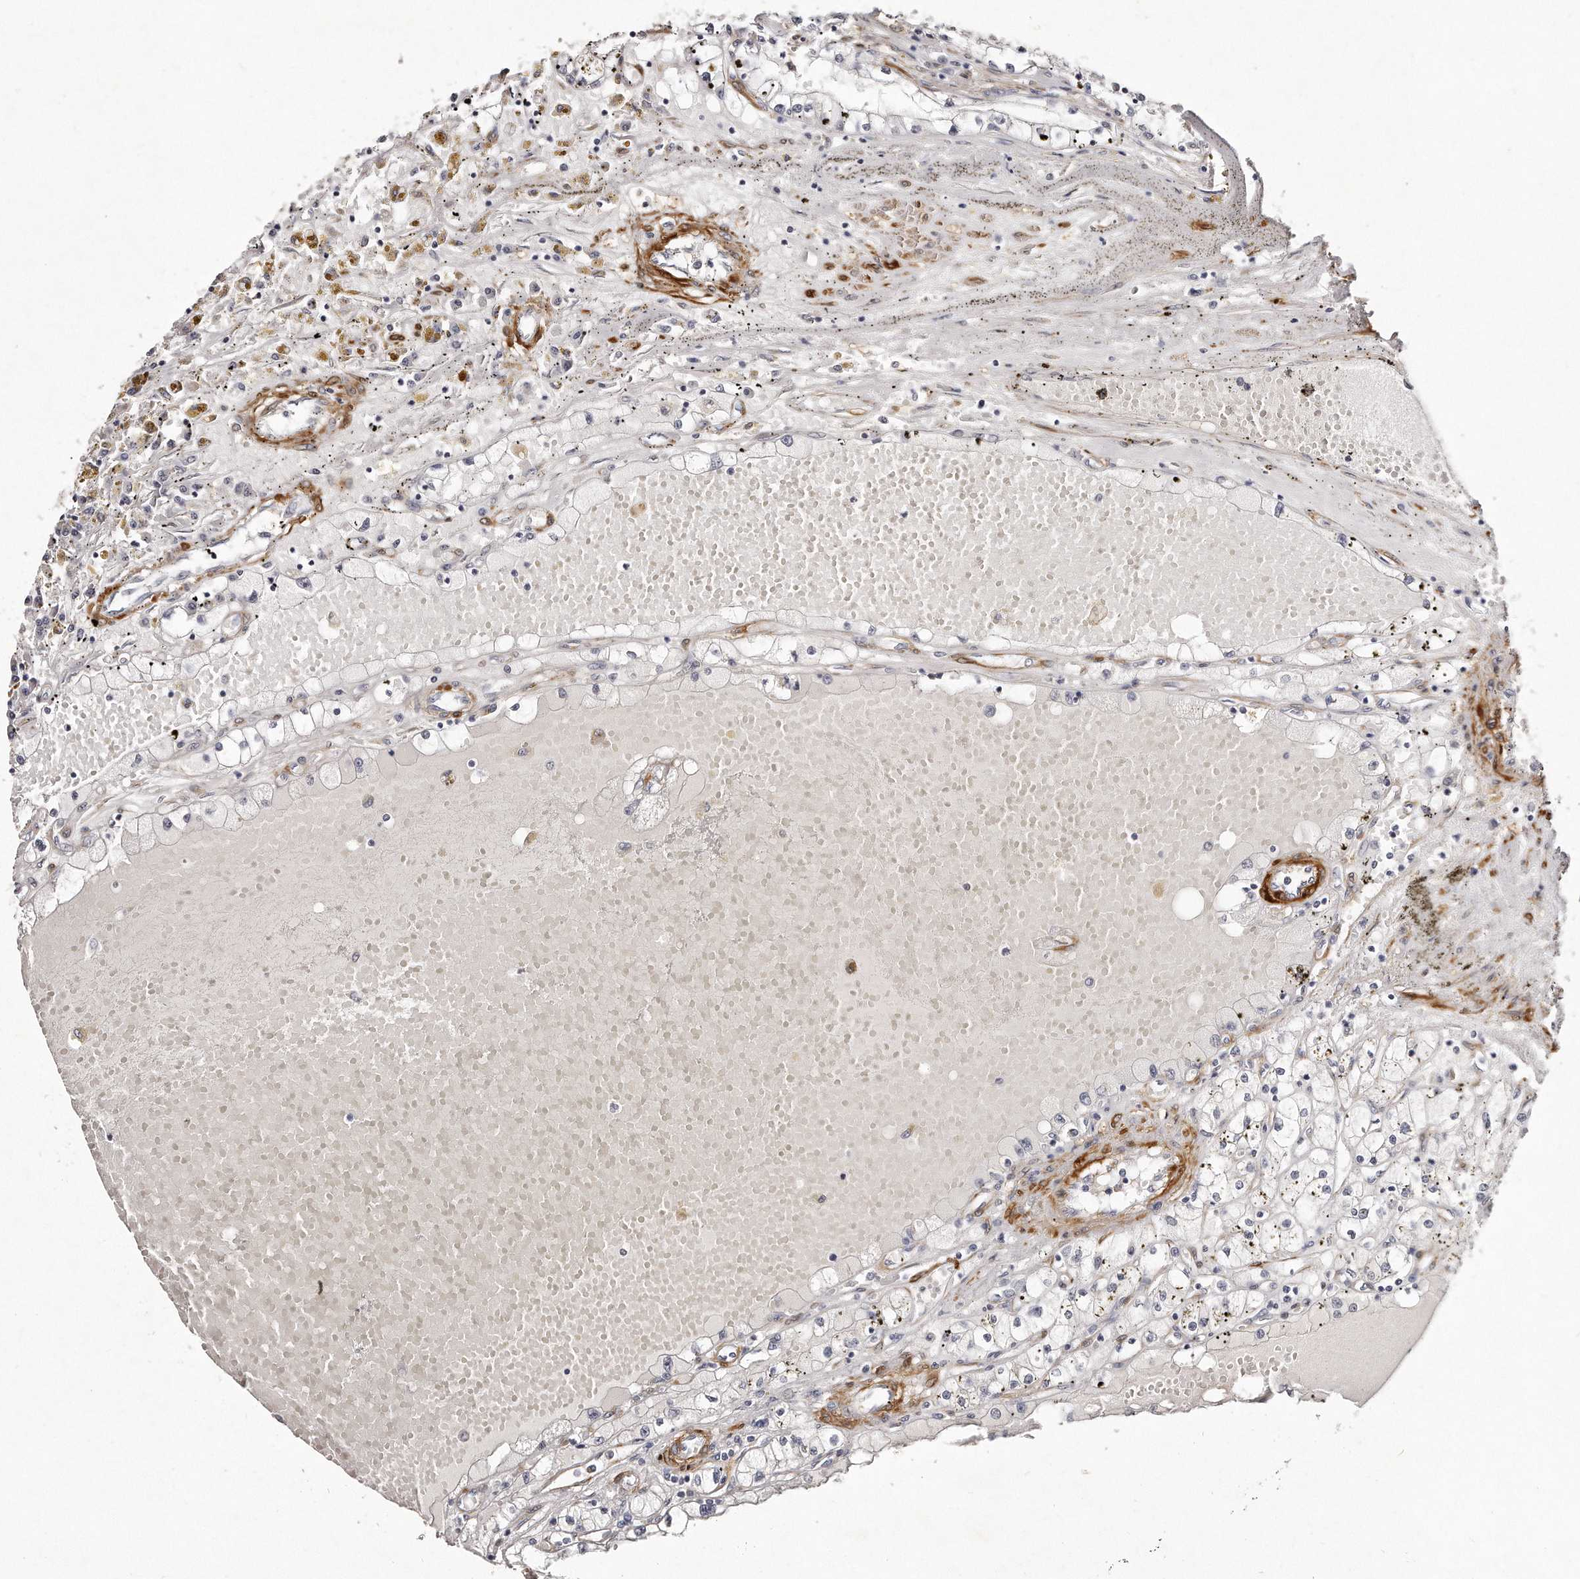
{"staining": {"intensity": "negative", "quantity": "none", "location": "none"}, "tissue": "renal cancer", "cell_type": "Tumor cells", "image_type": "cancer", "snomed": [{"axis": "morphology", "description": "Adenocarcinoma, NOS"}, {"axis": "topography", "description": "Kidney"}], "caption": "Immunohistochemical staining of human renal cancer shows no significant staining in tumor cells.", "gene": "LMOD1", "patient": {"sex": "male", "age": 56}}